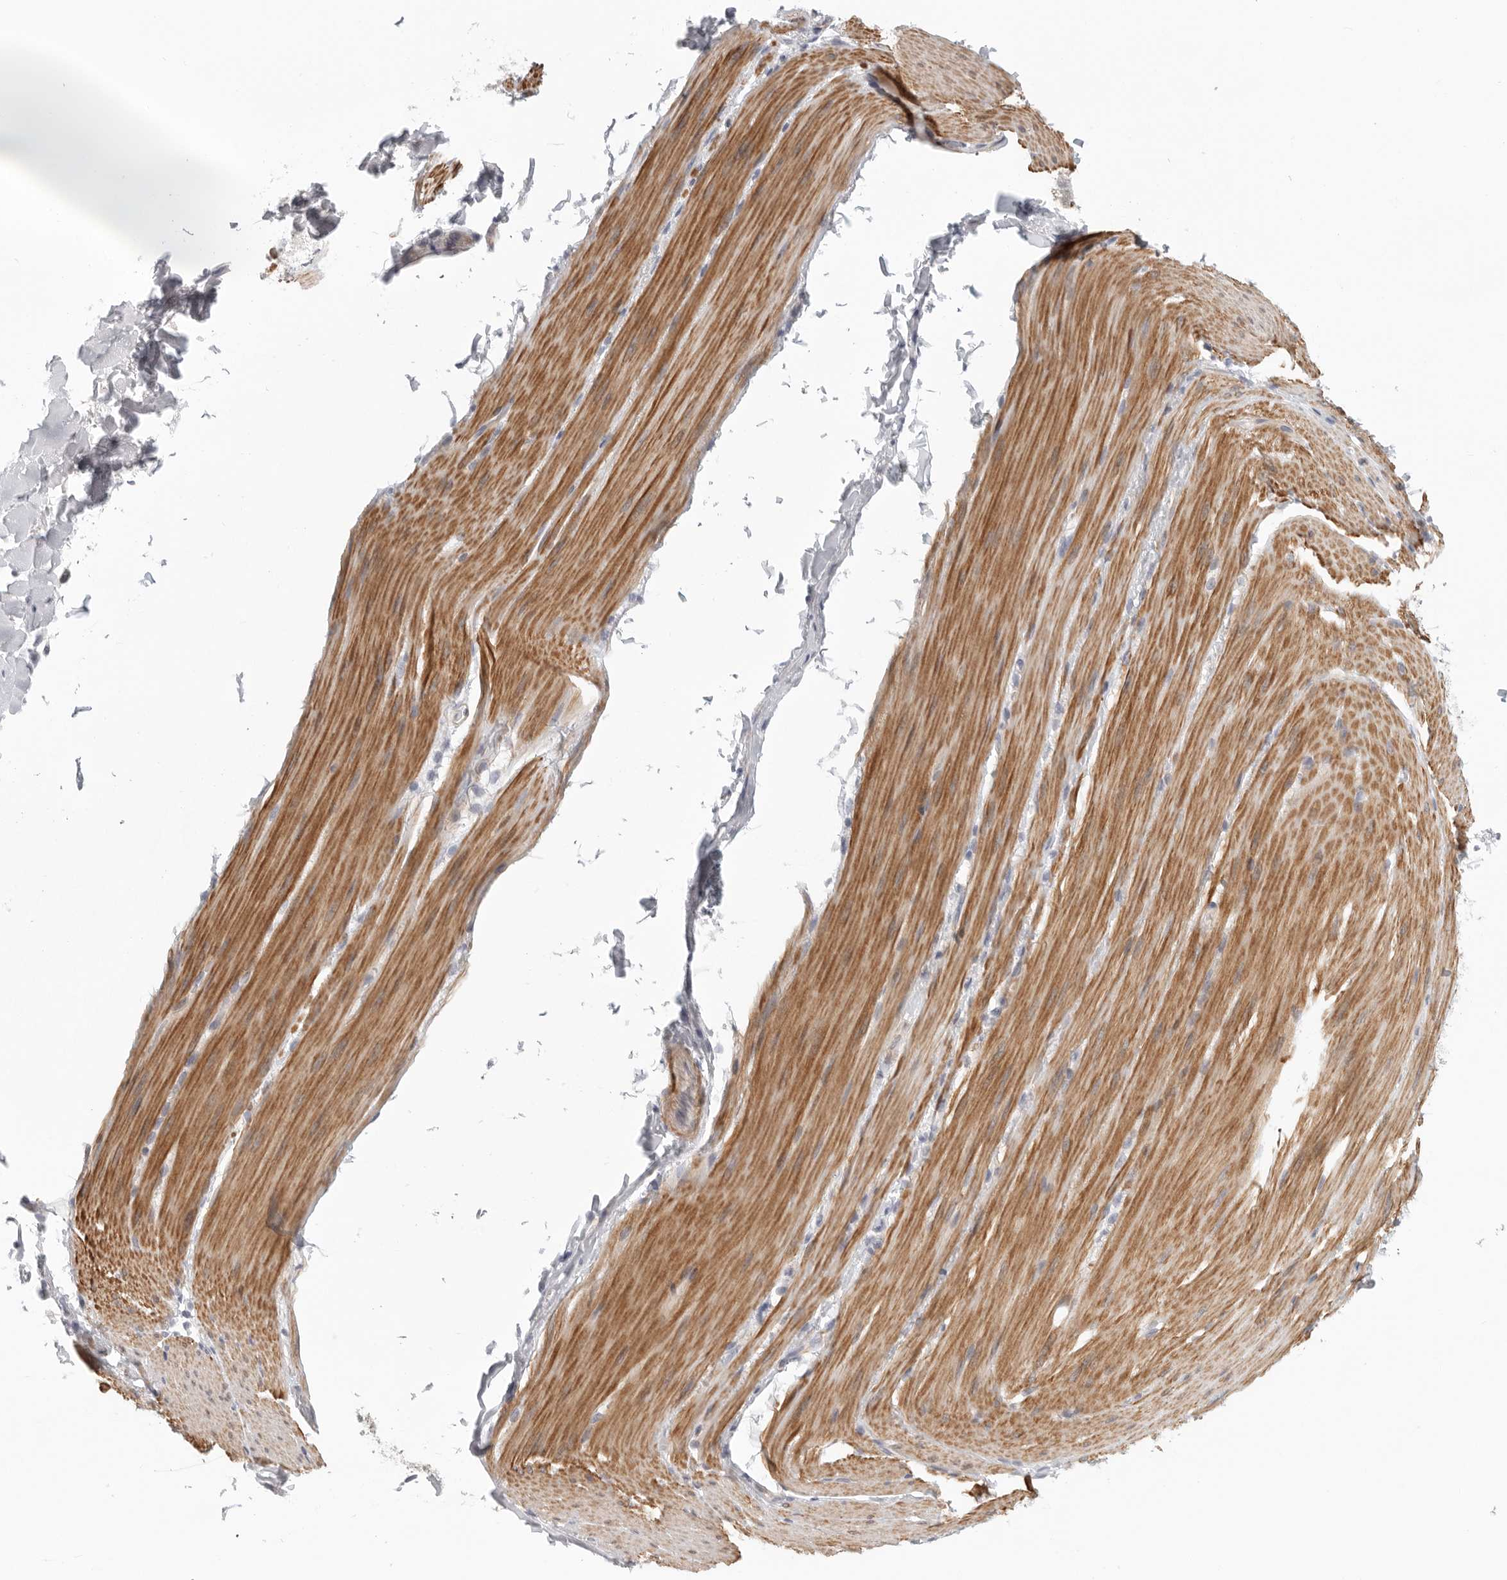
{"staining": {"intensity": "moderate", "quantity": ">75%", "location": "cytoplasmic/membranous"}, "tissue": "smooth muscle", "cell_type": "Smooth muscle cells", "image_type": "normal", "snomed": [{"axis": "morphology", "description": "Normal tissue, NOS"}, {"axis": "topography", "description": "Smooth muscle"}, {"axis": "topography", "description": "Small intestine"}], "caption": "The image exhibits a brown stain indicating the presence of a protein in the cytoplasmic/membranous of smooth muscle cells in smooth muscle. (DAB IHC with brightfield microscopy, high magnification).", "gene": "STAB2", "patient": {"sex": "female", "age": 84}}